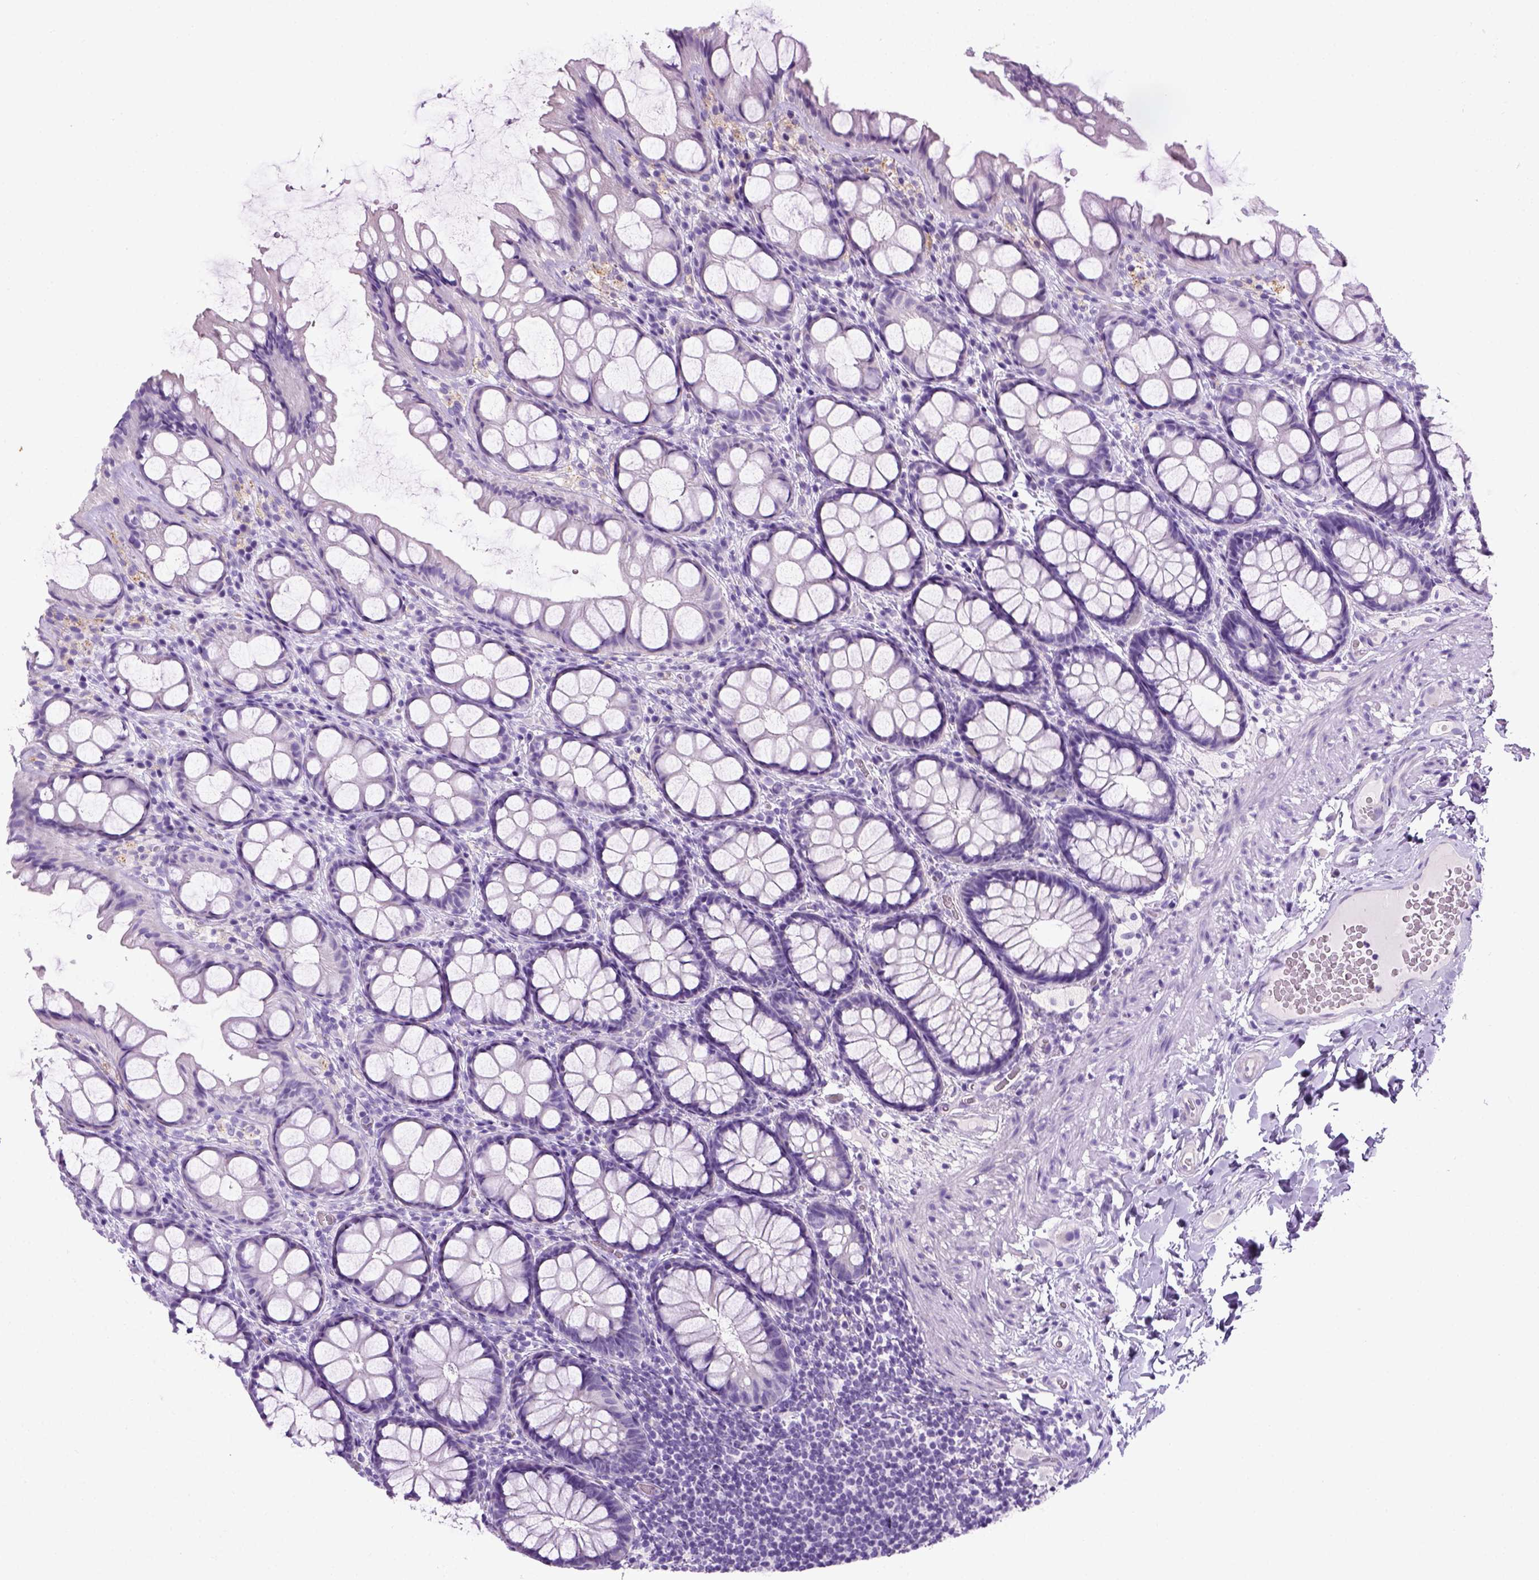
{"staining": {"intensity": "negative", "quantity": "none", "location": "none"}, "tissue": "colon", "cell_type": "Endothelial cells", "image_type": "normal", "snomed": [{"axis": "morphology", "description": "Normal tissue, NOS"}, {"axis": "topography", "description": "Colon"}], "caption": "High power microscopy histopathology image of an immunohistochemistry (IHC) histopathology image of normal colon, revealing no significant staining in endothelial cells.", "gene": "KRT71", "patient": {"sex": "male", "age": 47}}